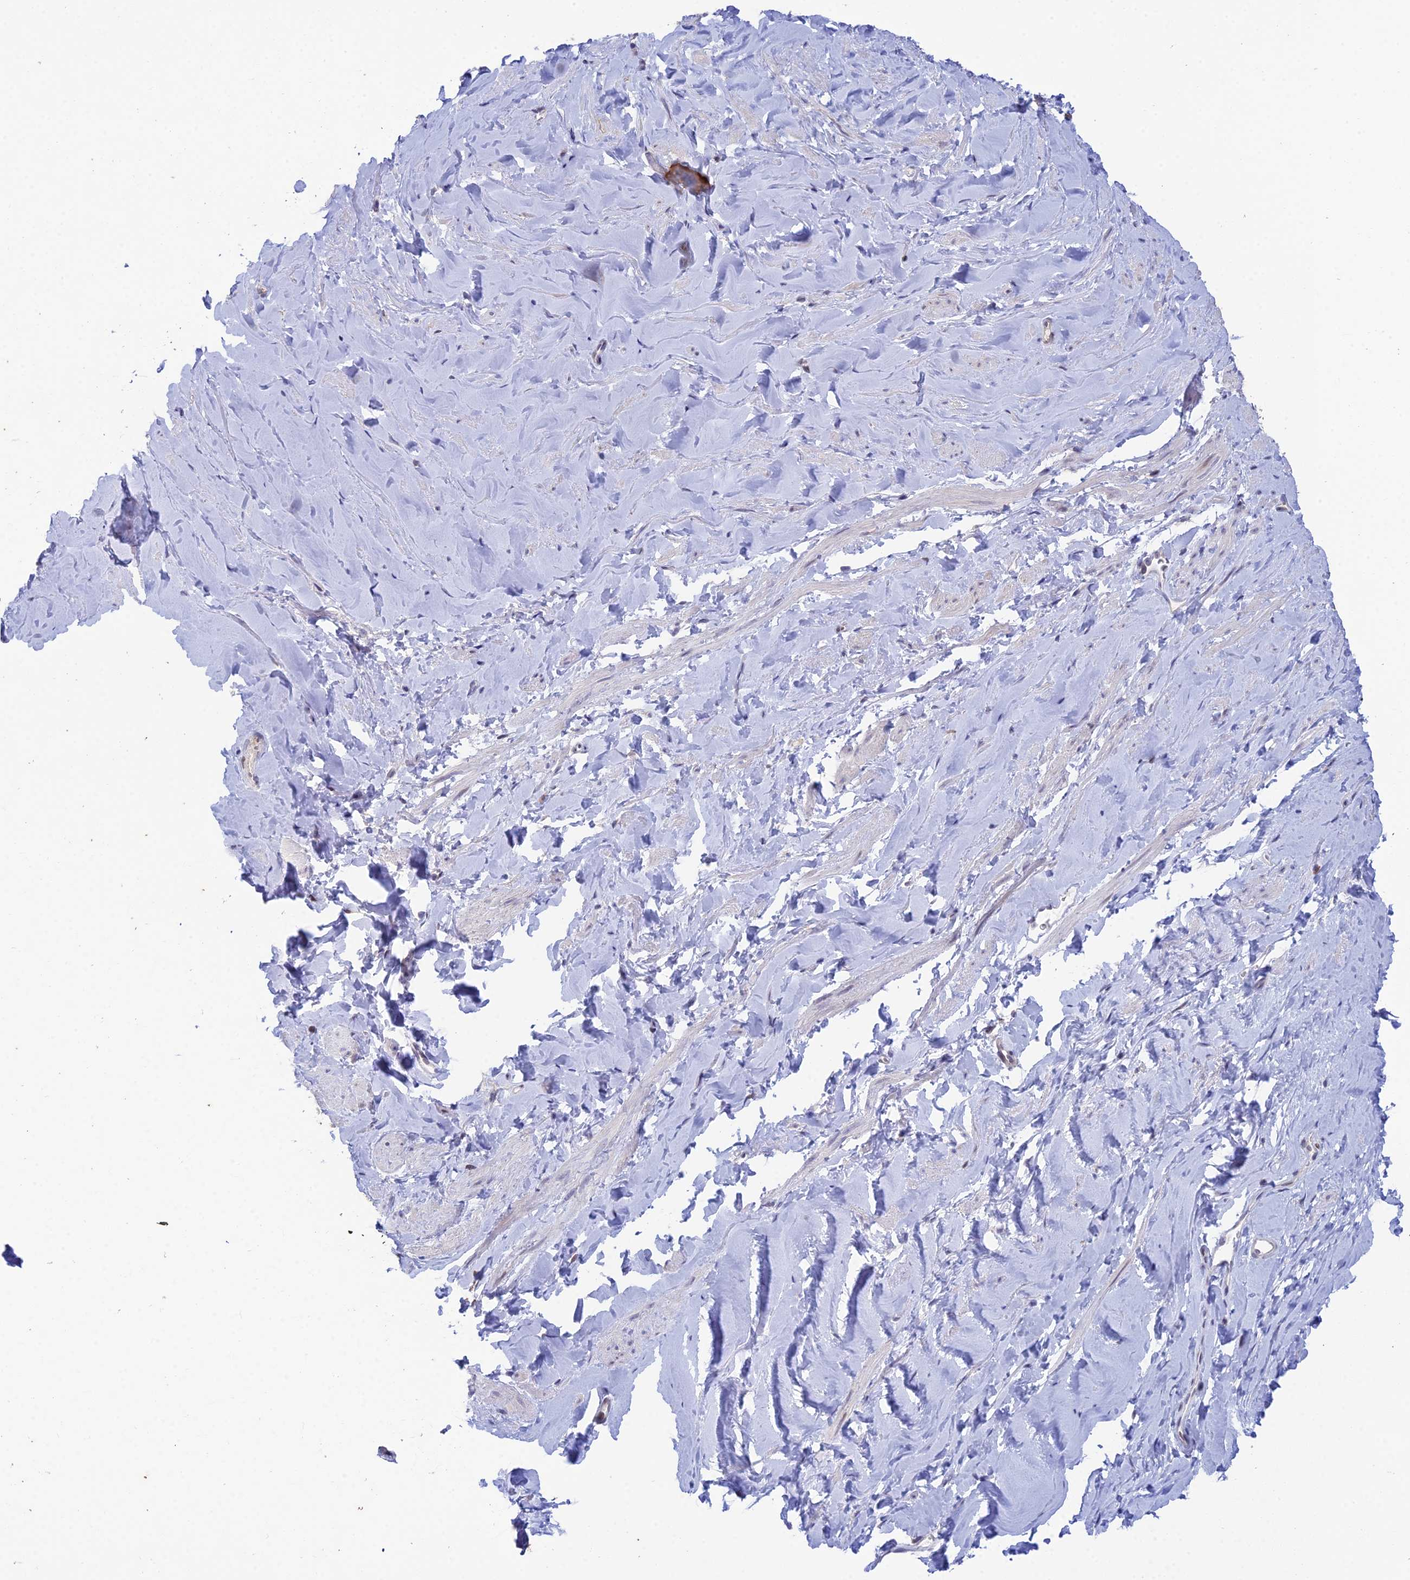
{"staining": {"intensity": "negative", "quantity": "none", "location": "none"}, "tissue": "smooth muscle", "cell_type": "Smooth muscle cells", "image_type": "normal", "snomed": [{"axis": "morphology", "description": "Normal tissue, NOS"}, {"axis": "topography", "description": "Smooth muscle"}, {"axis": "topography", "description": "Peripheral nerve tissue"}], "caption": "The image exhibits no staining of smooth muscle cells in benign smooth muscle. (DAB (3,3'-diaminobenzidine) immunohistochemistry visualized using brightfield microscopy, high magnification).", "gene": "ELOA2", "patient": {"sex": "male", "age": 69}}